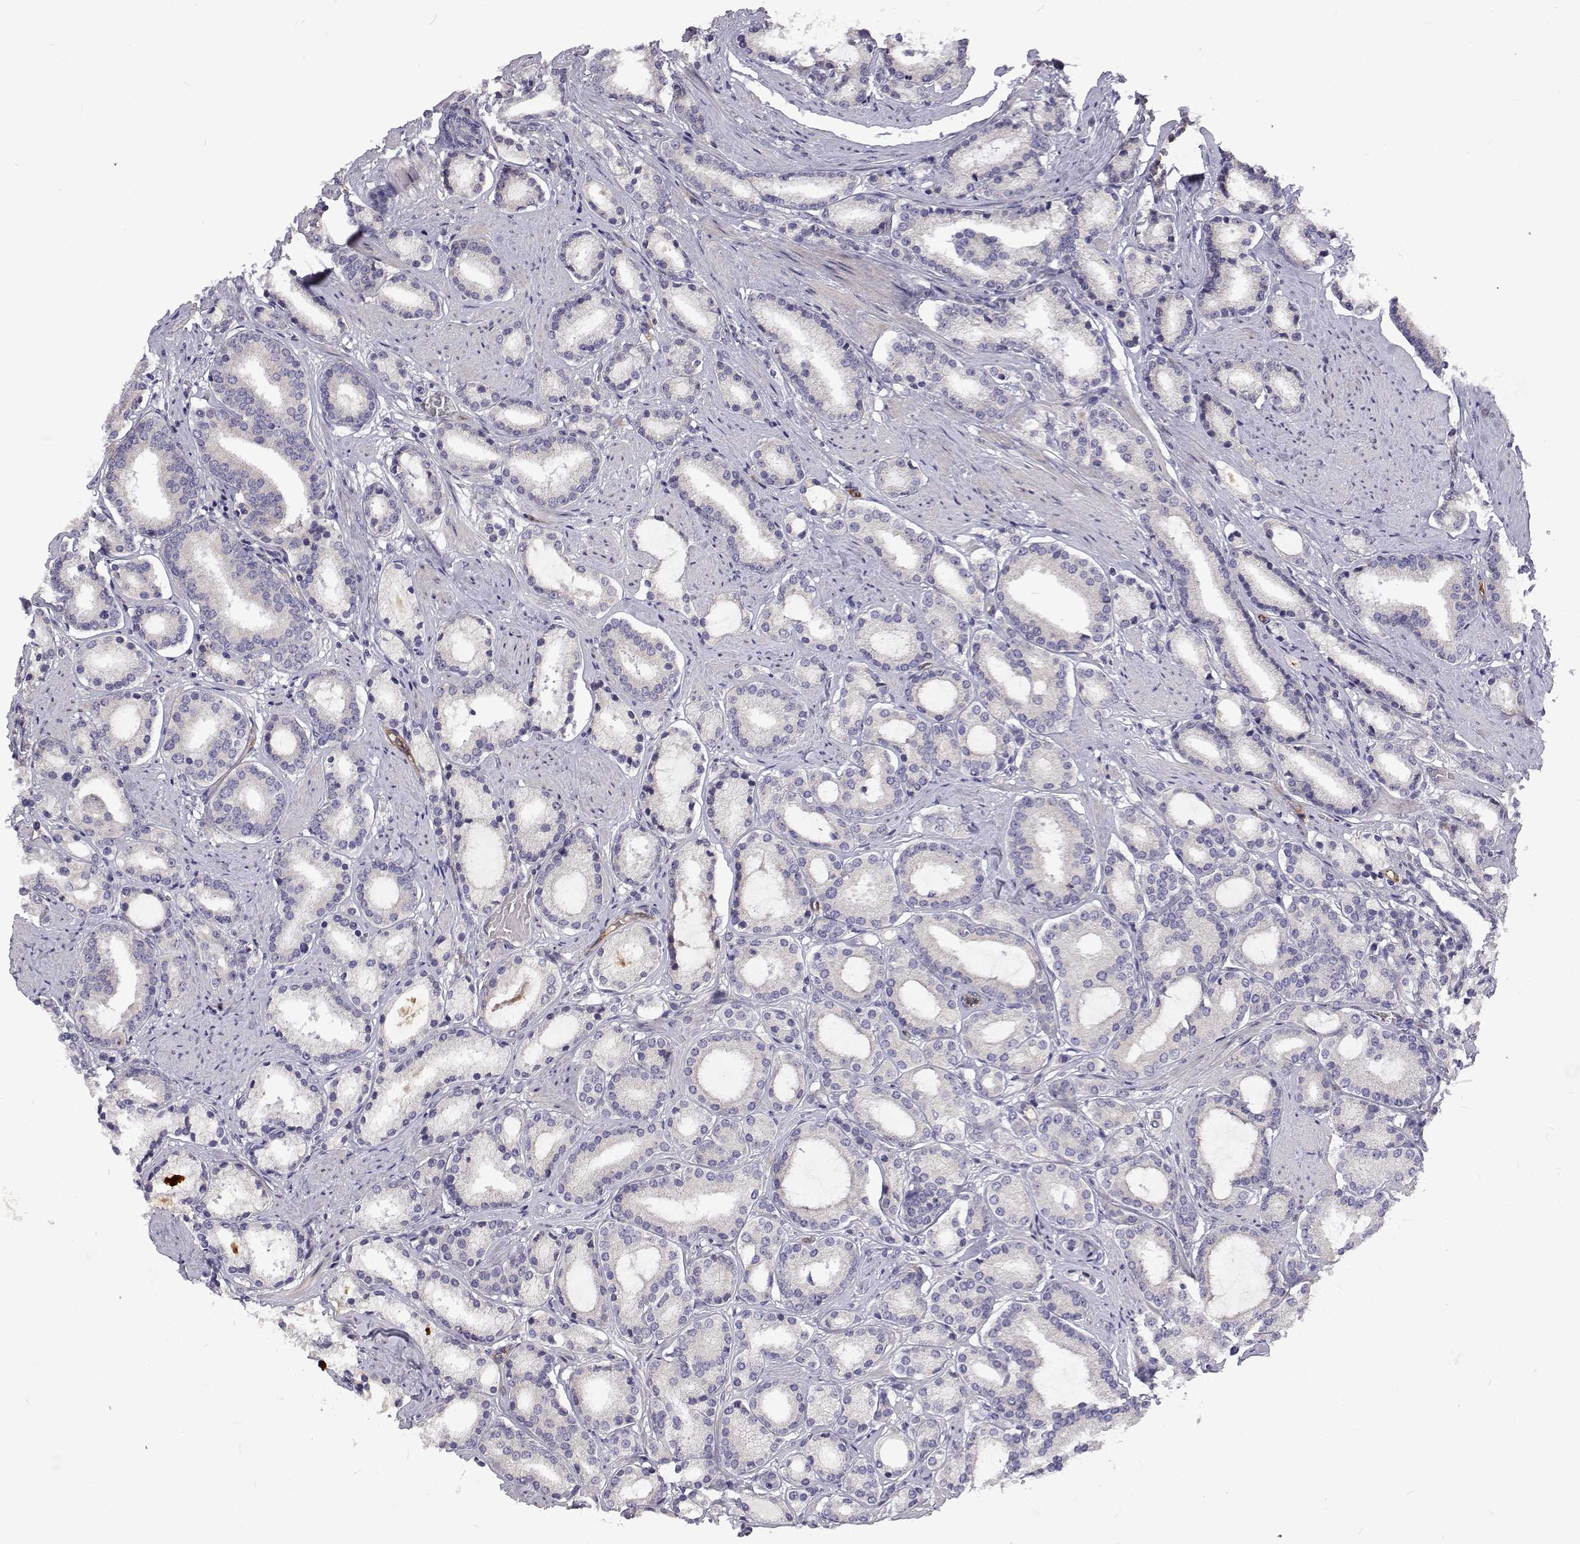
{"staining": {"intensity": "negative", "quantity": "none", "location": "none"}, "tissue": "prostate cancer", "cell_type": "Tumor cells", "image_type": "cancer", "snomed": [{"axis": "morphology", "description": "Adenocarcinoma, High grade"}, {"axis": "topography", "description": "Prostate"}], "caption": "Micrograph shows no significant protein staining in tumor cells of prostate cancer.", "gene": "NPR3", "patient": {"sex": "male", "age": 63}}